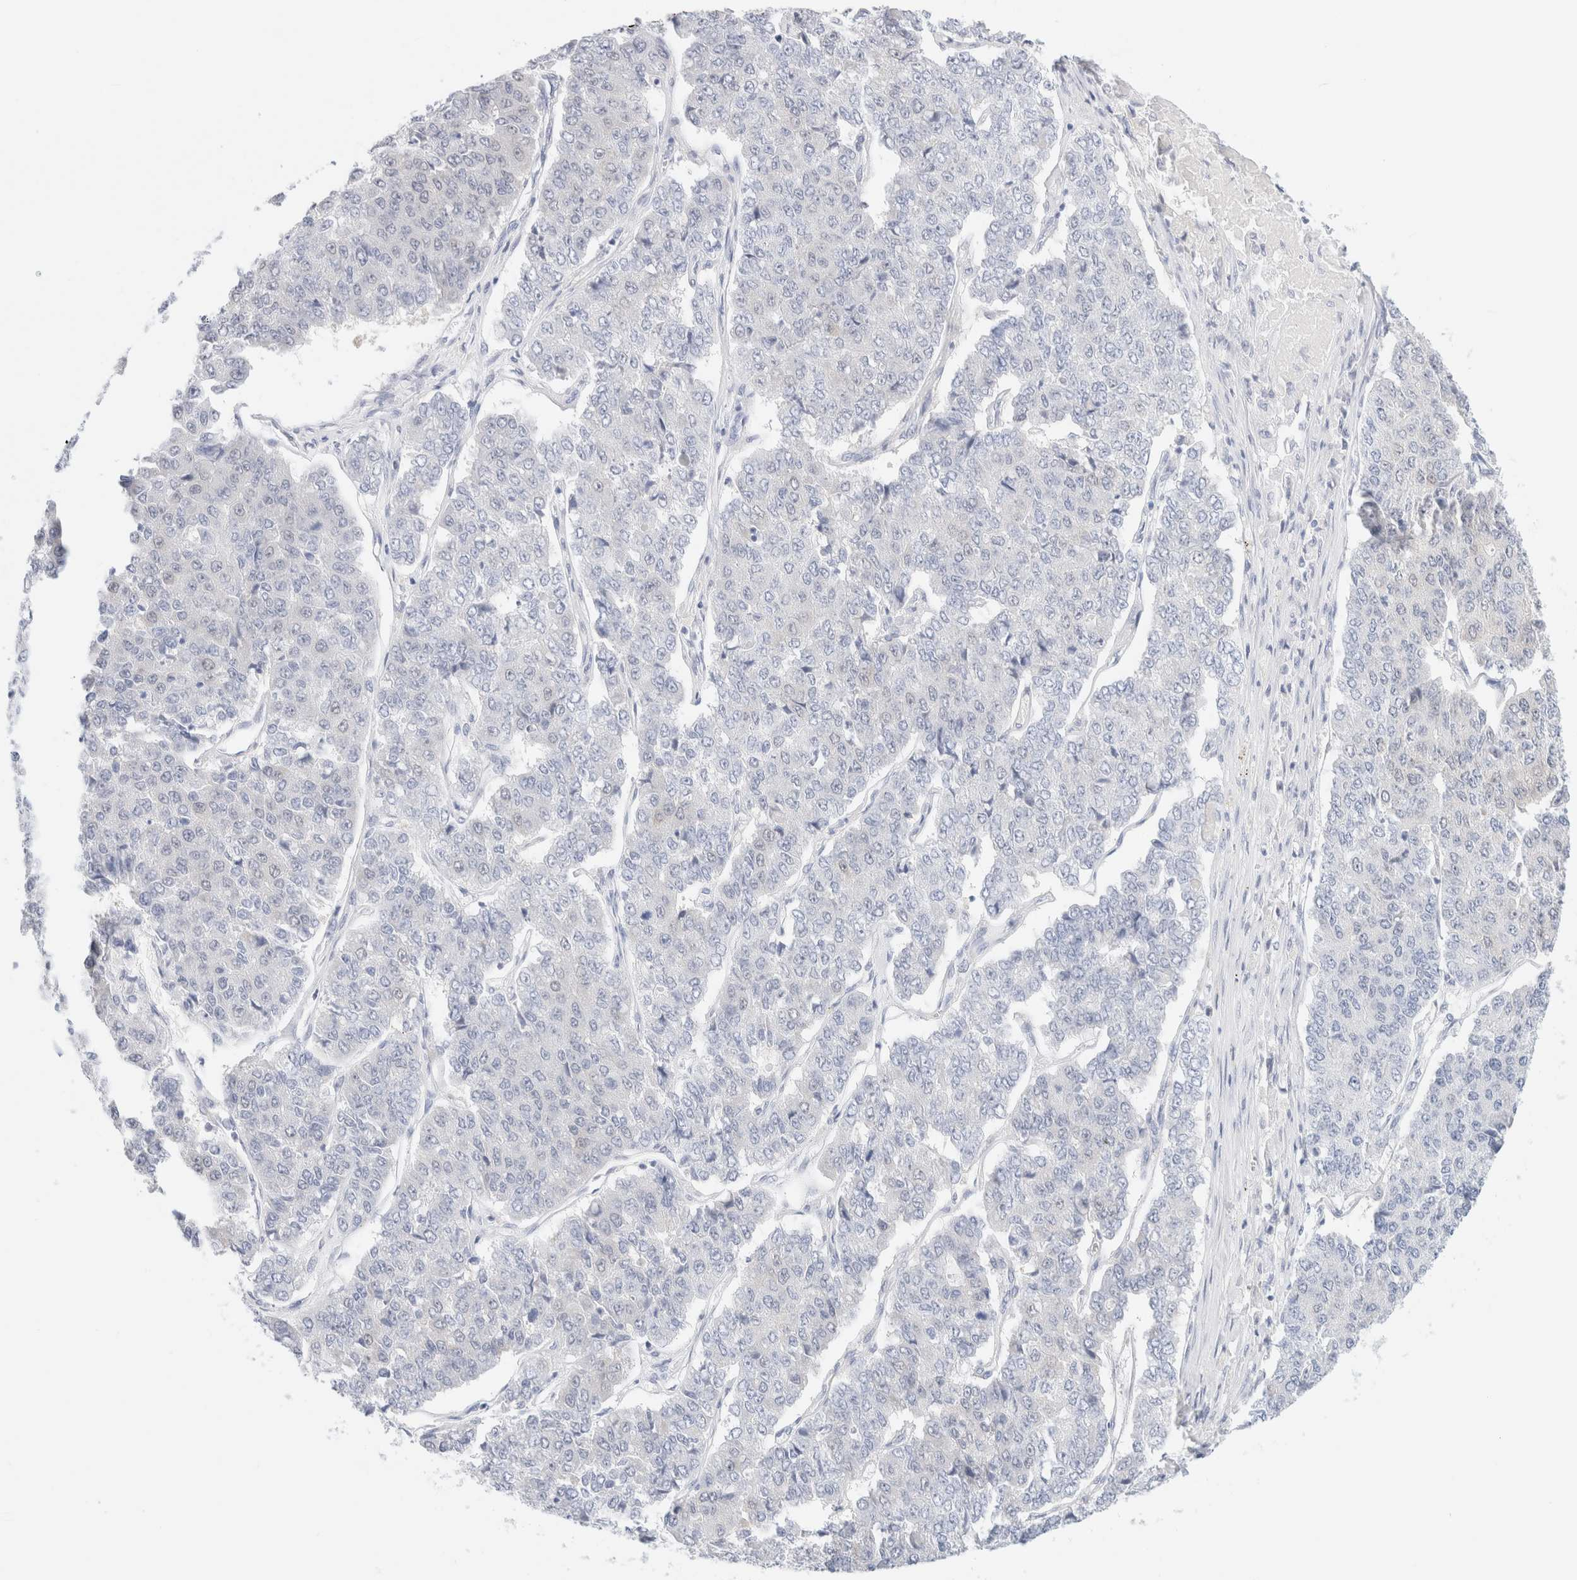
{"staining": {"intensity": "negative", "quantity": "none", "location": "none"}, "tissue": "pancreatic cancer", "cell_type": "Tumor cells", "image_type": "cancer", "snomed": [{"axis": "morphology", "description": "Adenocarcinoma, NOS"}, {"axis": "topography", "description": "Pancreas"}], "caption": "IHC photomicrograph of neoplastic tissue: human pancreatic cancer stained with DAB shows no significant protein expression in tumor cells.", "gene": "DPYS", "patient": {"sex": "male", "age": 50}}